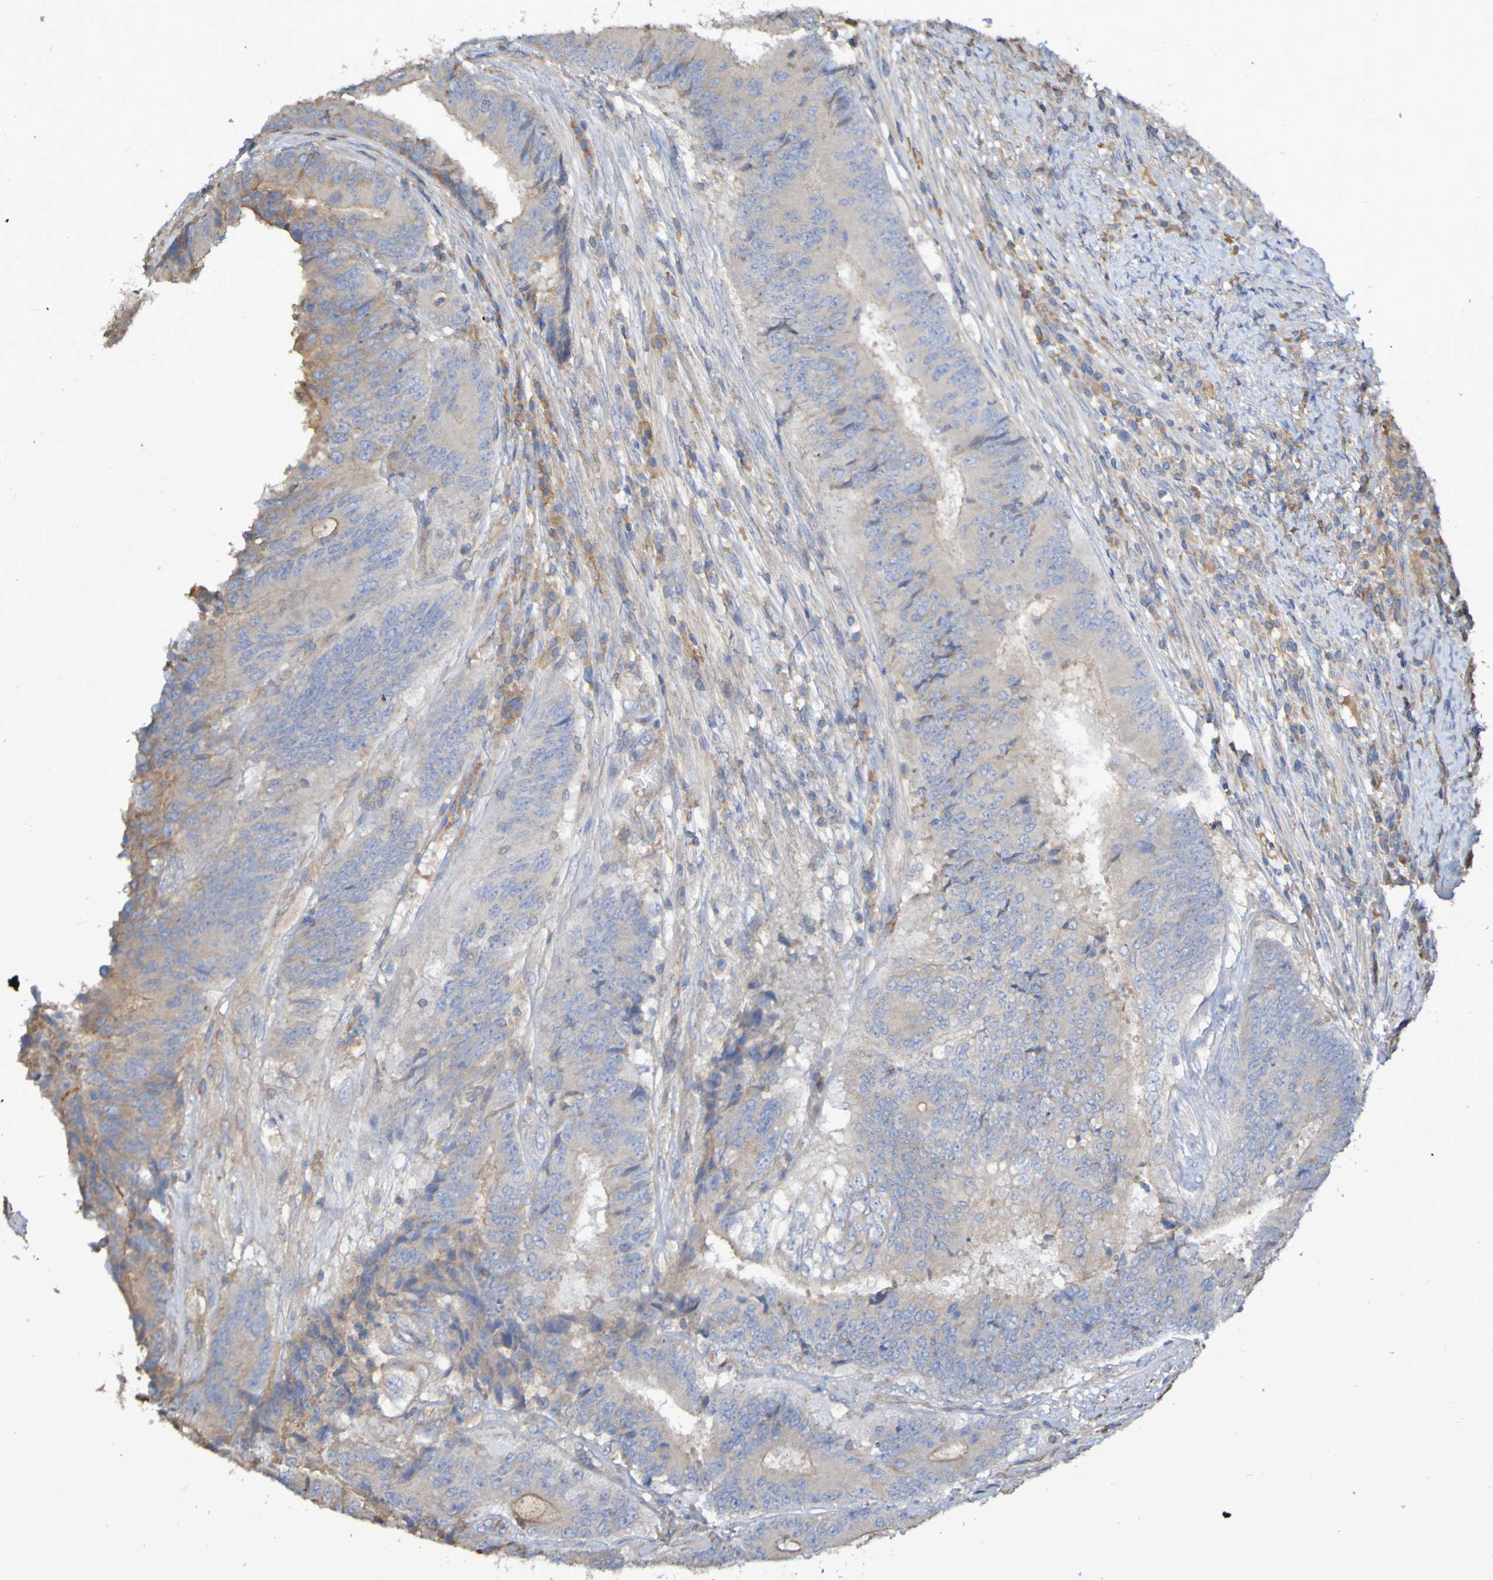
{"staining": {"intensity": "weak", "quantity": "25%-75%", "location": "cytoplasmic/membranous"}, "tissue": "colorectal cancer", "cell_type": "Tumor cells", "image_type": "cancer", "snomed": [{"axis": "morphology", "description": "Adenocarcinoma, NOS"}, {"axis": "topography", "description": "Rectum"}], "caption": "Colorectal cancer (adenocarcinoma) stained with immunohistochemistry (IHC) displays weak cytoplasmic/membranous expression in about 25%-75% of tumor cells.", "gene": "SYNJ1", "patient": {"sex": "male", "age": 72}}